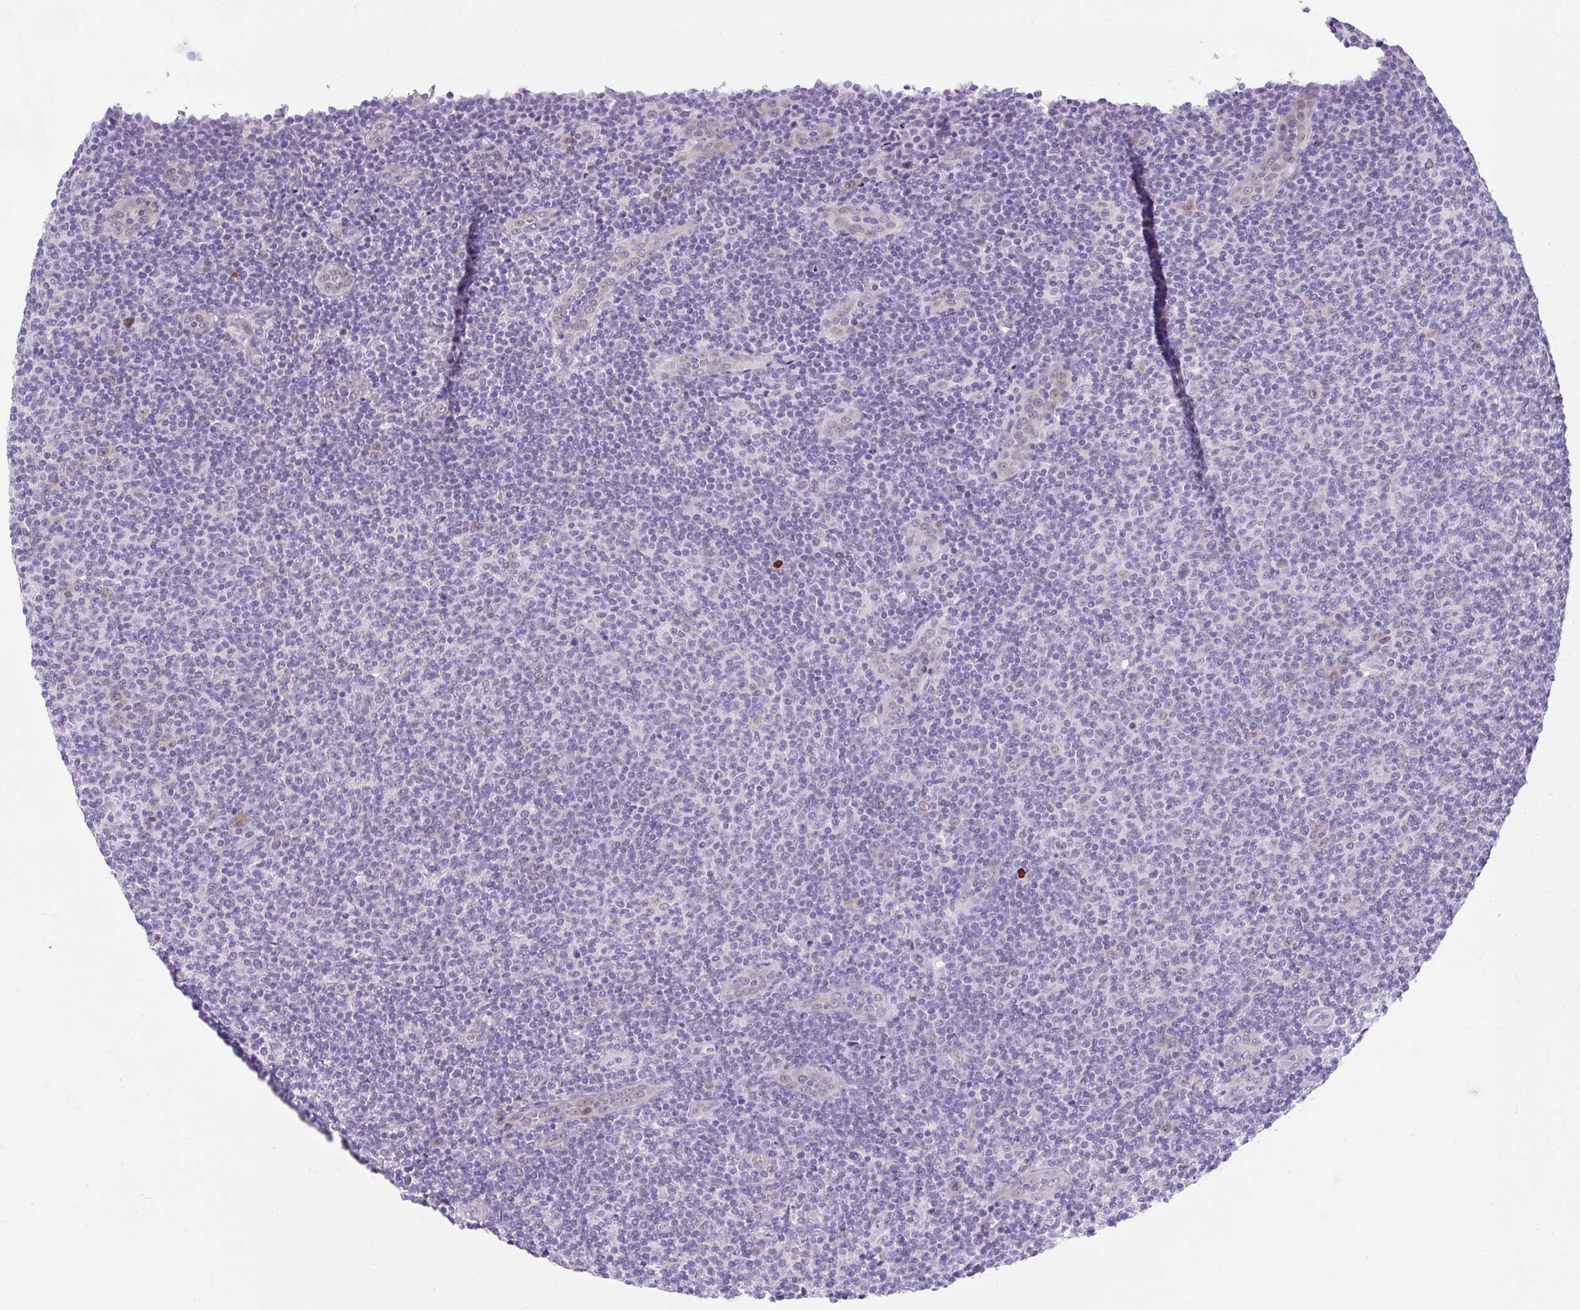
{"staining": {"intensity": "negative", "quantity": "none", "location": "none"}, "tissue": "lymphoma", "cell_type": "Tumor cells", "image_type": "cancer", "snomed": [{"axis": "morphology", "description": "Malignant lymphoma, non-Hodgkin's type, Low grade"}, {"axis": "topography", "description": "Lymph node"}], "caption": "DAB (3,3'-diaminobenzidine) immunohistochemical staining of human malignant lymphoma, non-Hodgkin's type (low-grade) displays no significant staining in tumor cells.", "gene": "GOLGA8A", "patient": {"sex": "male", "age": 66}}